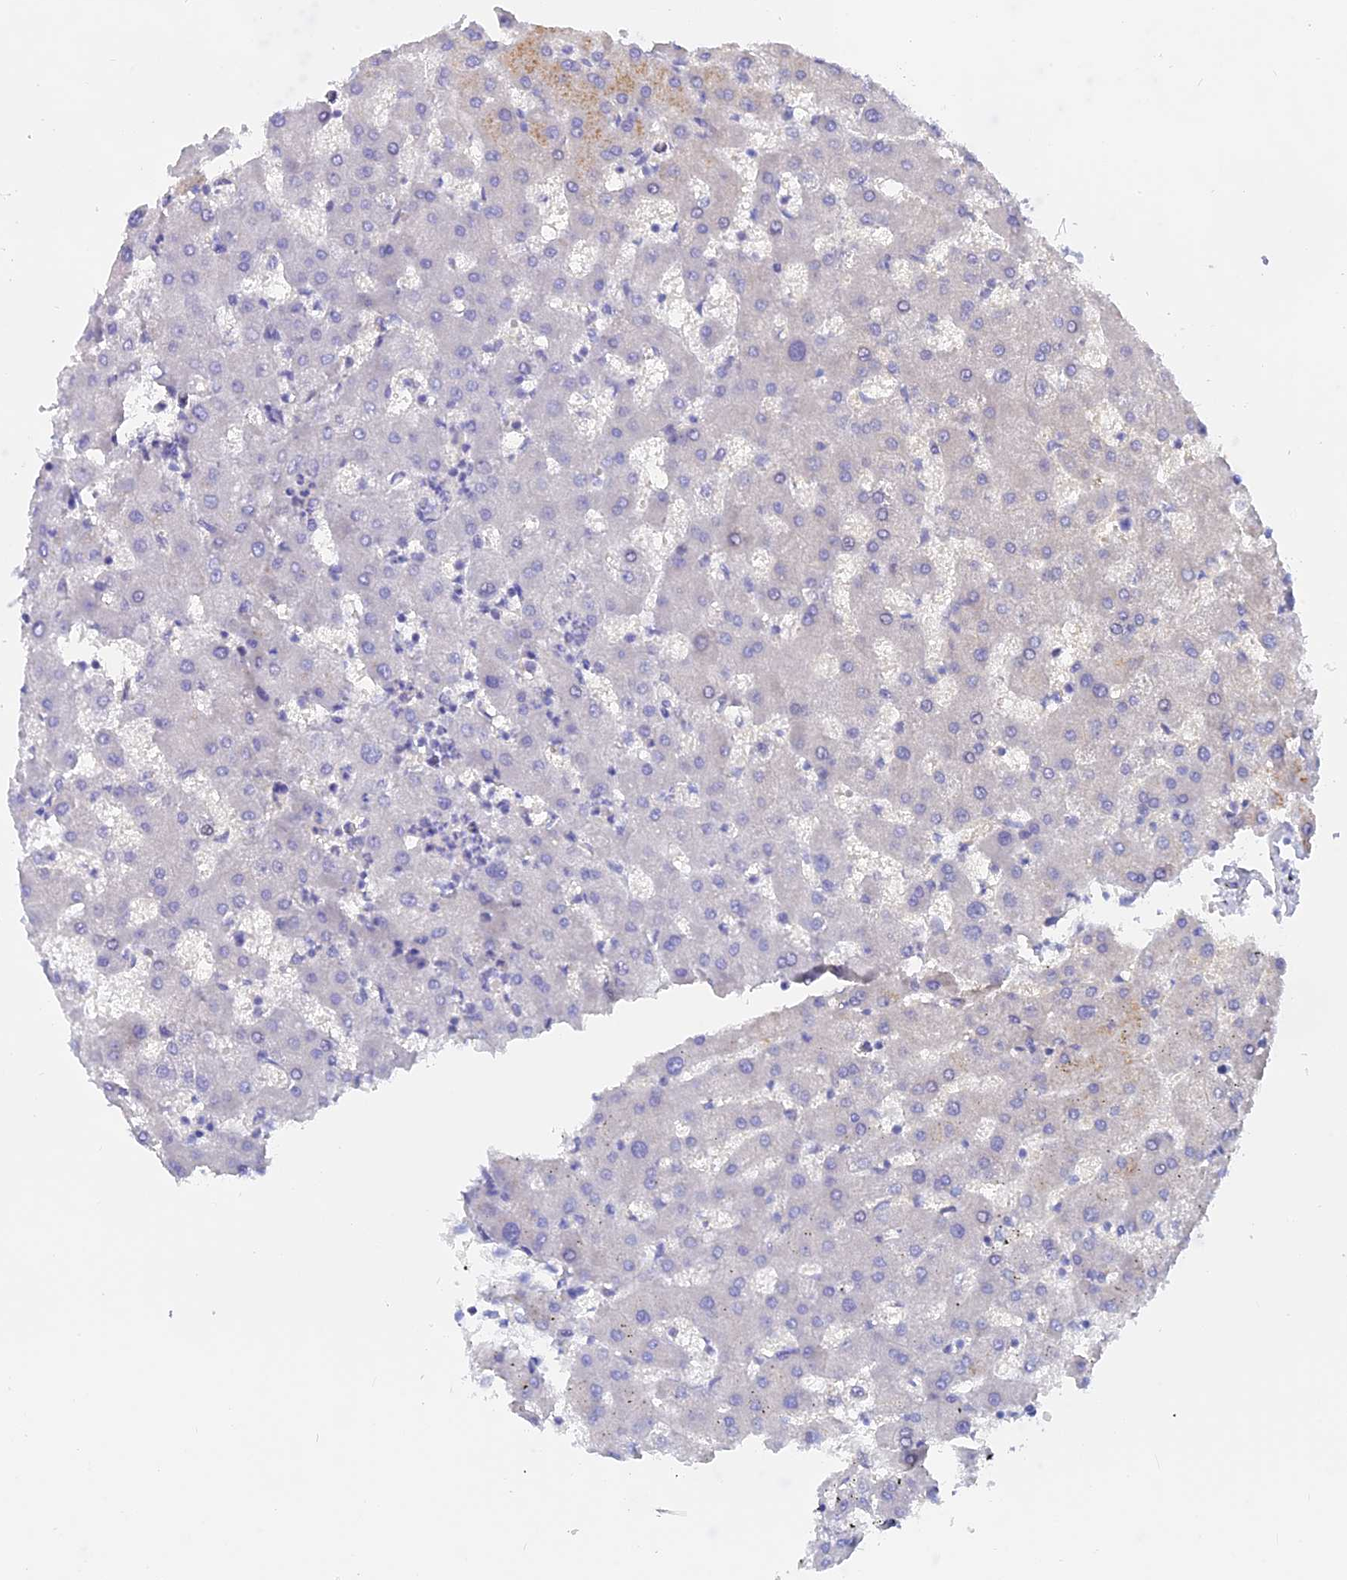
{"staining": {"intensity": "negative", "quantity": "none", "location": "none"}, "tissue": "liver", "cell_type": "Cholangiocytes", "image_type": "normal", "snomed": [{"axis": "morphology", "description": "Normal tissue, NOS"}, {"axis": "topography", "description": "Liver"}], "caption": "Image shows no protein expression in cholangiocytes of unremarkable liver. (IHC, brightfield microscopy, high magnification).", "gene": "GLB1L", "patient": {"sex": "female", "age": 63}}